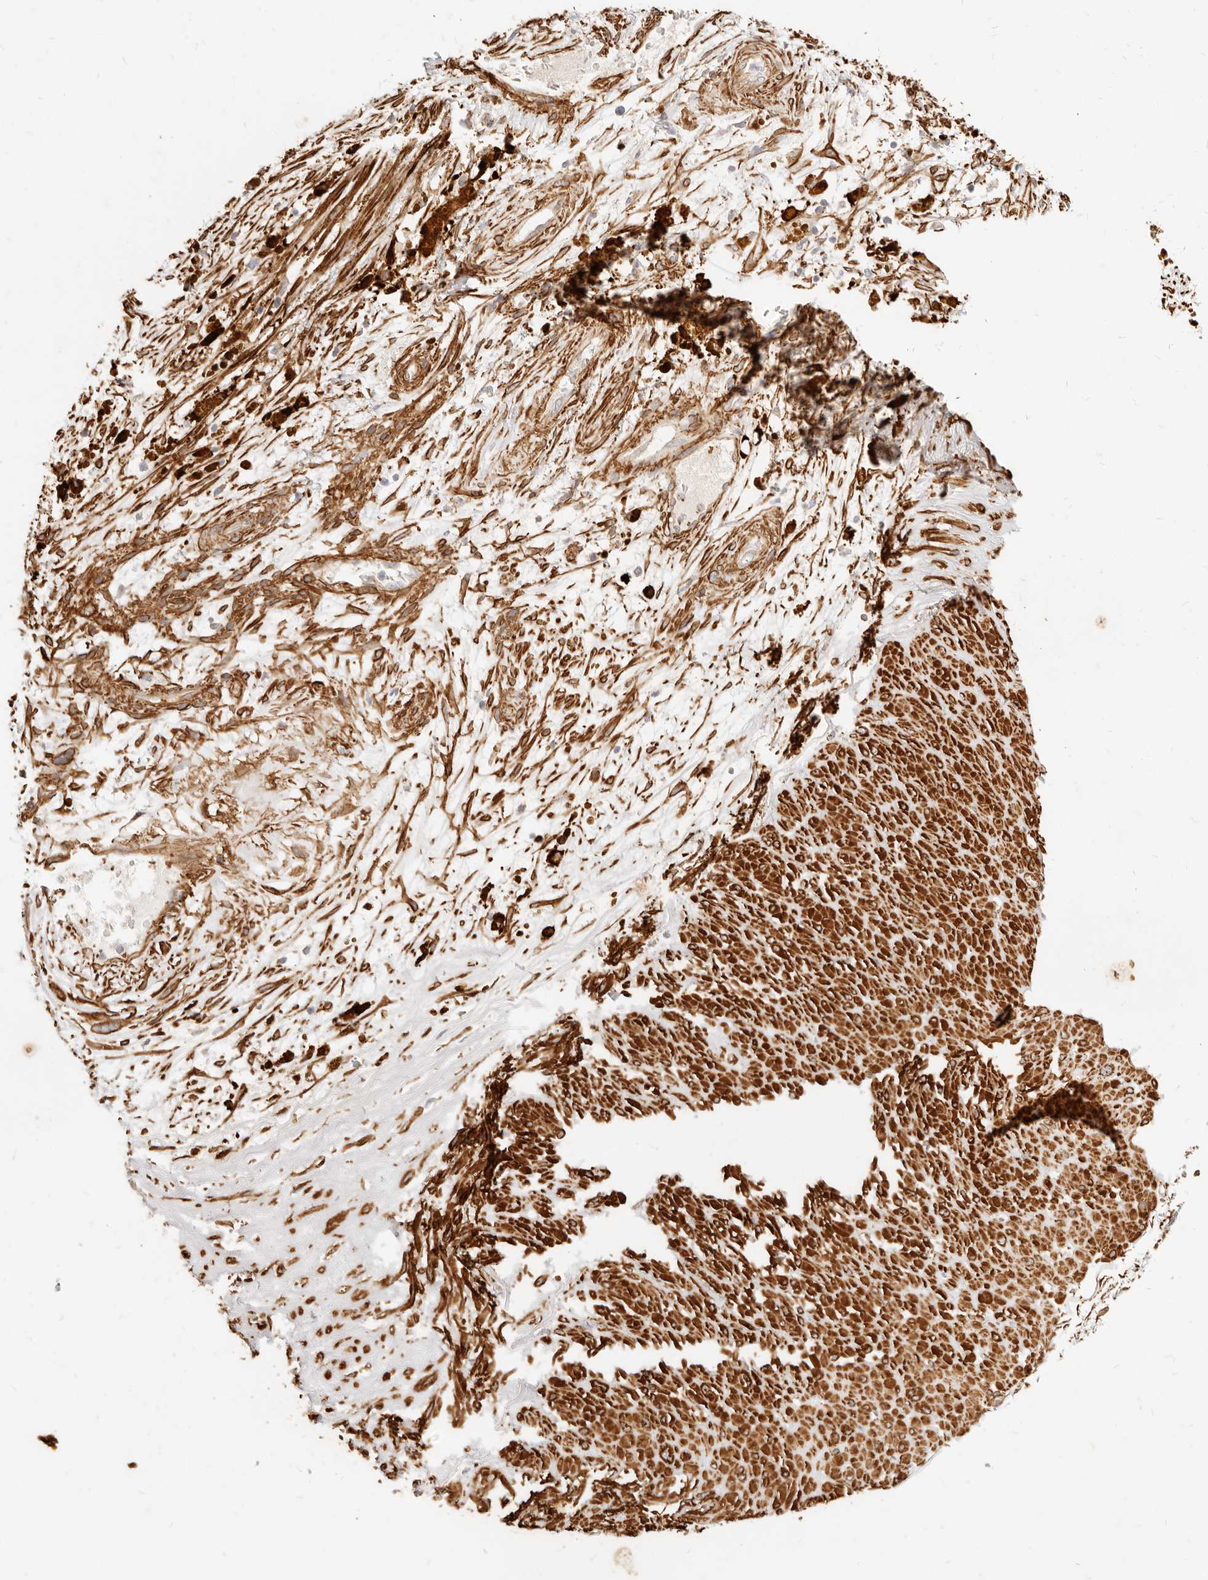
{"staining": {"intensity": "moderate", "quantity": ">75%", "location": "cytoplasmic/membranous"}, "tissue": "soft tissue", "cell_type": "Fibroblasts", "image_type": "normal", "snomed": [{"axis": "morphology", "description": "Normal tissue, NOS"}, {"axis": "topography", "description": "Soft tissue"}], "caption": "IHC (DAB (3,3'-diaminobenzidine)) staining of benign human soft tissue demonstrates moderate cytoplasmic/membranous protein positivity in about >75% of fibroblasts. The staining was performed using DAB (3,3'-diaminobenzidine), with brown indicating positive protein expression. Nuclei are stained blue with hematoxylin.", "gene": "TMTC2", "patient": {"sex": "male", "age": 72}}